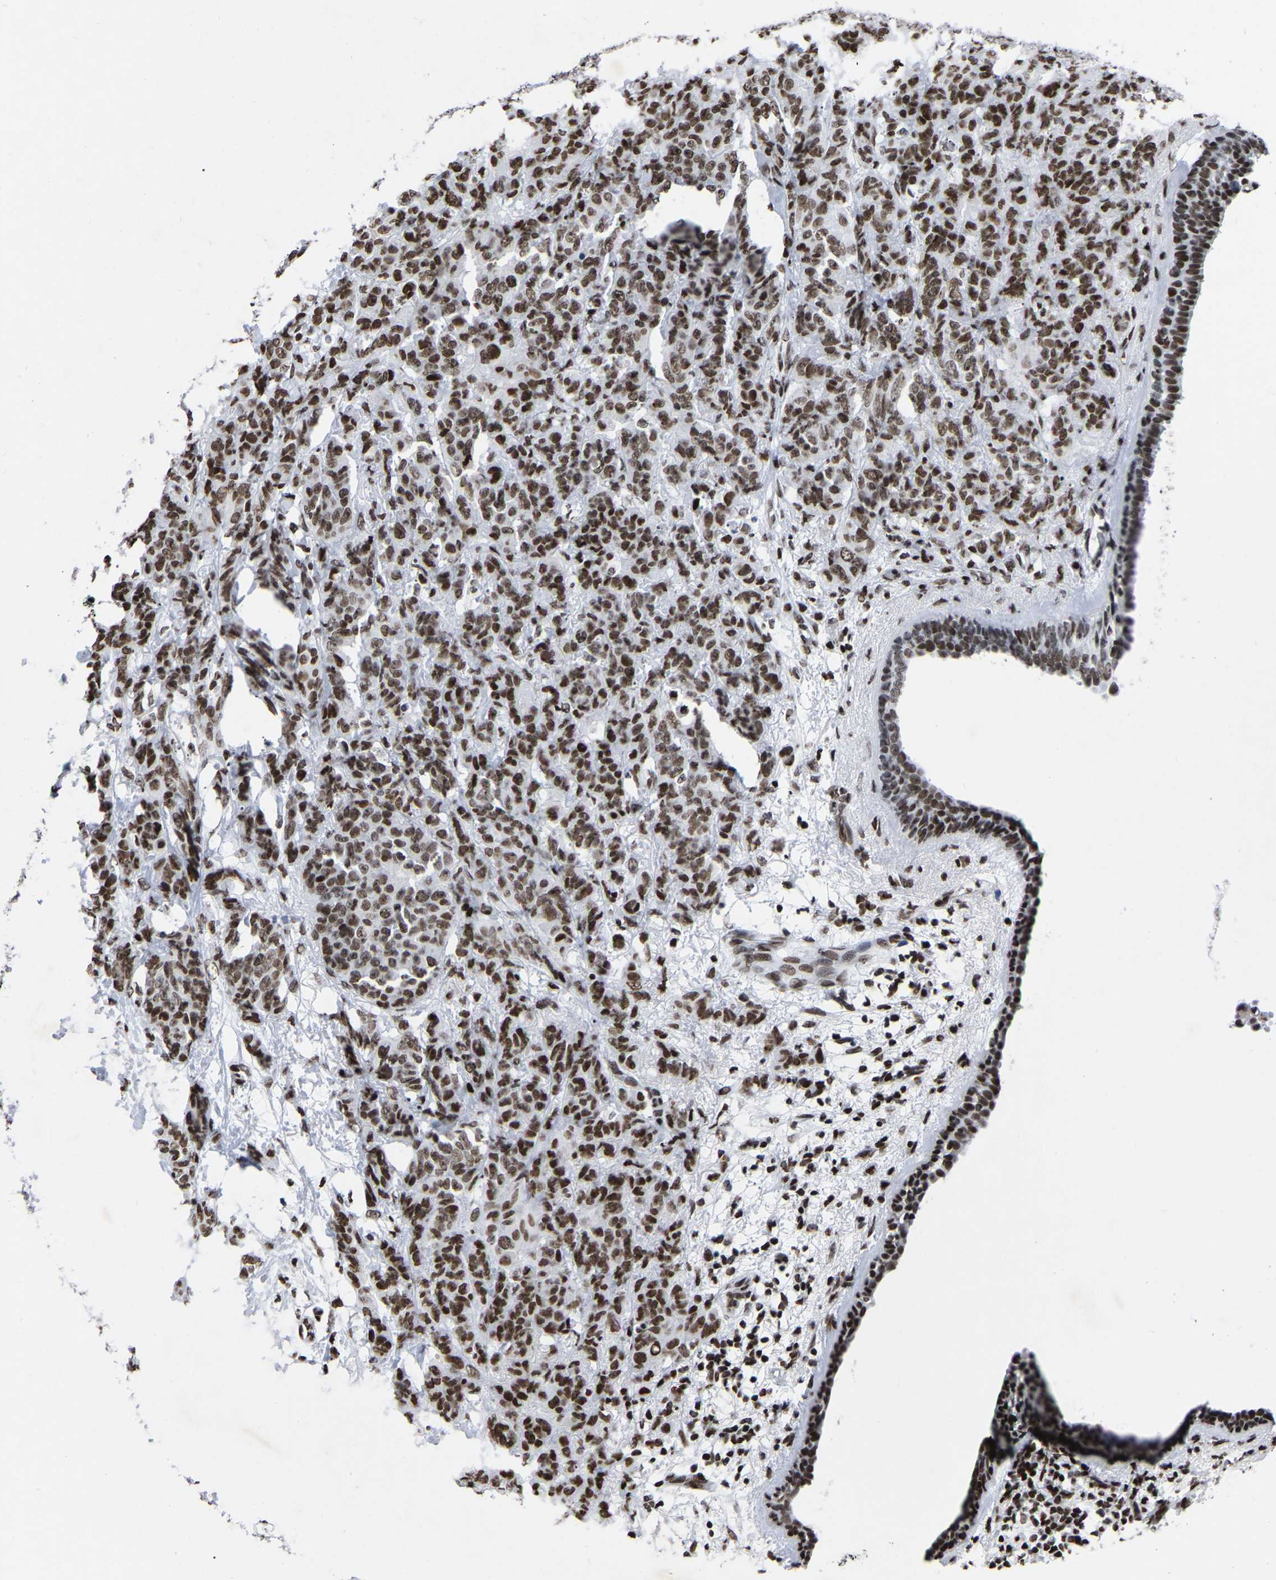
{"staining": {"intensity": "moderate", "quantity": ">75%", "location": "nuclear"}, "tissue": "breast cancer", "cell_type": "Tumor cells", "image_type": "cancer", "snomed": [{"axis": "morphology", "description": "Normal tissue, NOS"}, {"axis": "morphology", "description": "Duct carcinoma"}, {"axis": "topography", "description": "Breast"}], "caption": "Immunohistochemistry (DAB (3,3'-diaminobenzidine)) staining of human breast cancer (intraductal carcinoma) reveals moderate nuclear protein expression in approximately >75% of tumor cells. (Brightfield microscopy of DAB IHC at high magnification).", "gene": "PRCC", "patient": {"sex": "female", "age": 40}}